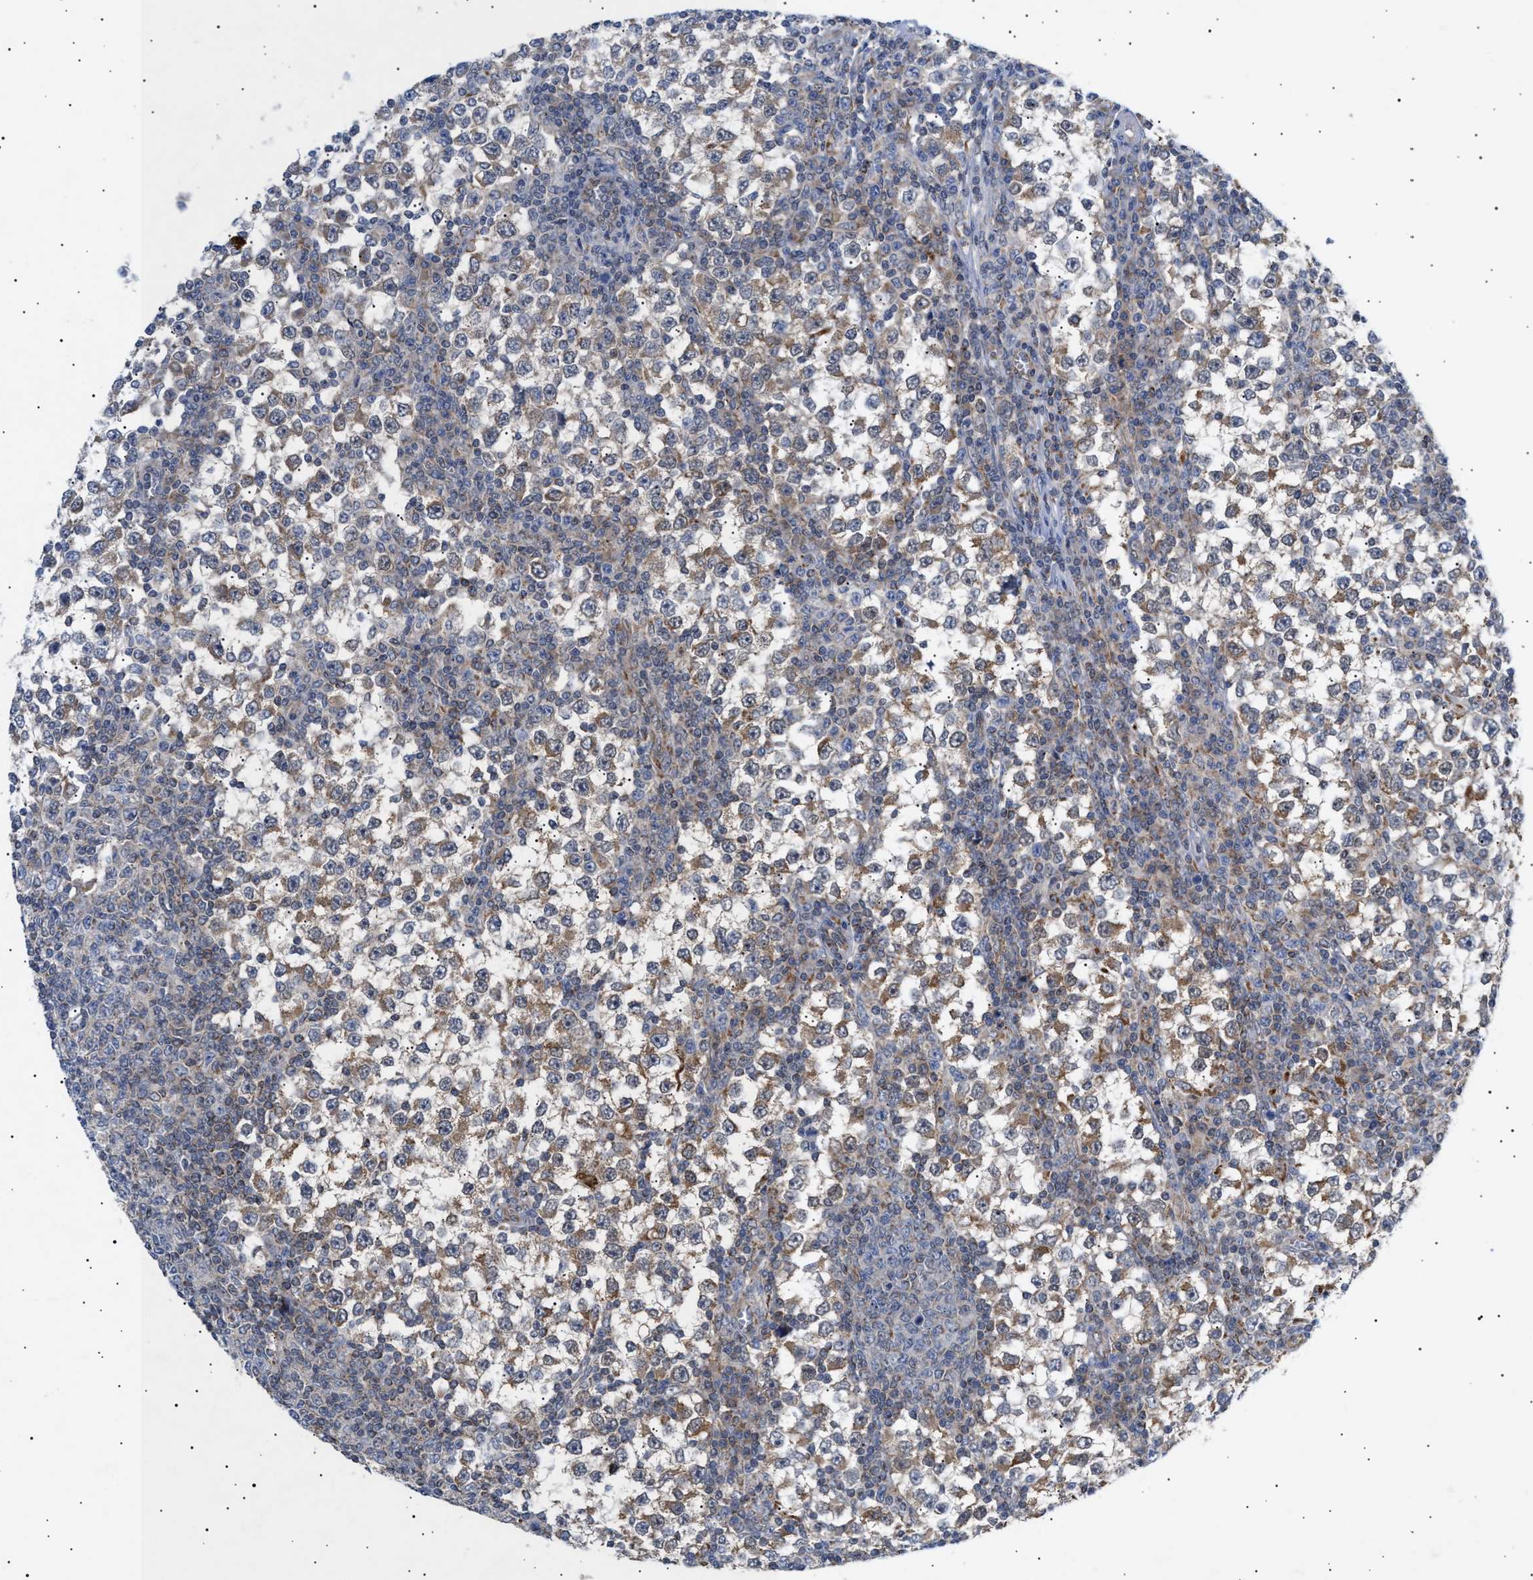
{"staining": {"intensity": "moderate", "quantity": "25%-75%", "location": "cytoplasmic/membranous"}, "tissue": "testis cancer", "cell_type": "Tumor cells", "image_type": "cancer", "snomed": [{"axis": "morphology", "description": "Seminoma, NOS"}, {"axis": "topography", "description": "Testis"}], "caption": "Immunohistochemical staining of testis seminoma shows medium levels of moderate cytoplasmic/membranous expression in about 25%-75% of tumor cells.", "gene": "SIRT5", "patient": {"sex": "male", "age": 65}}